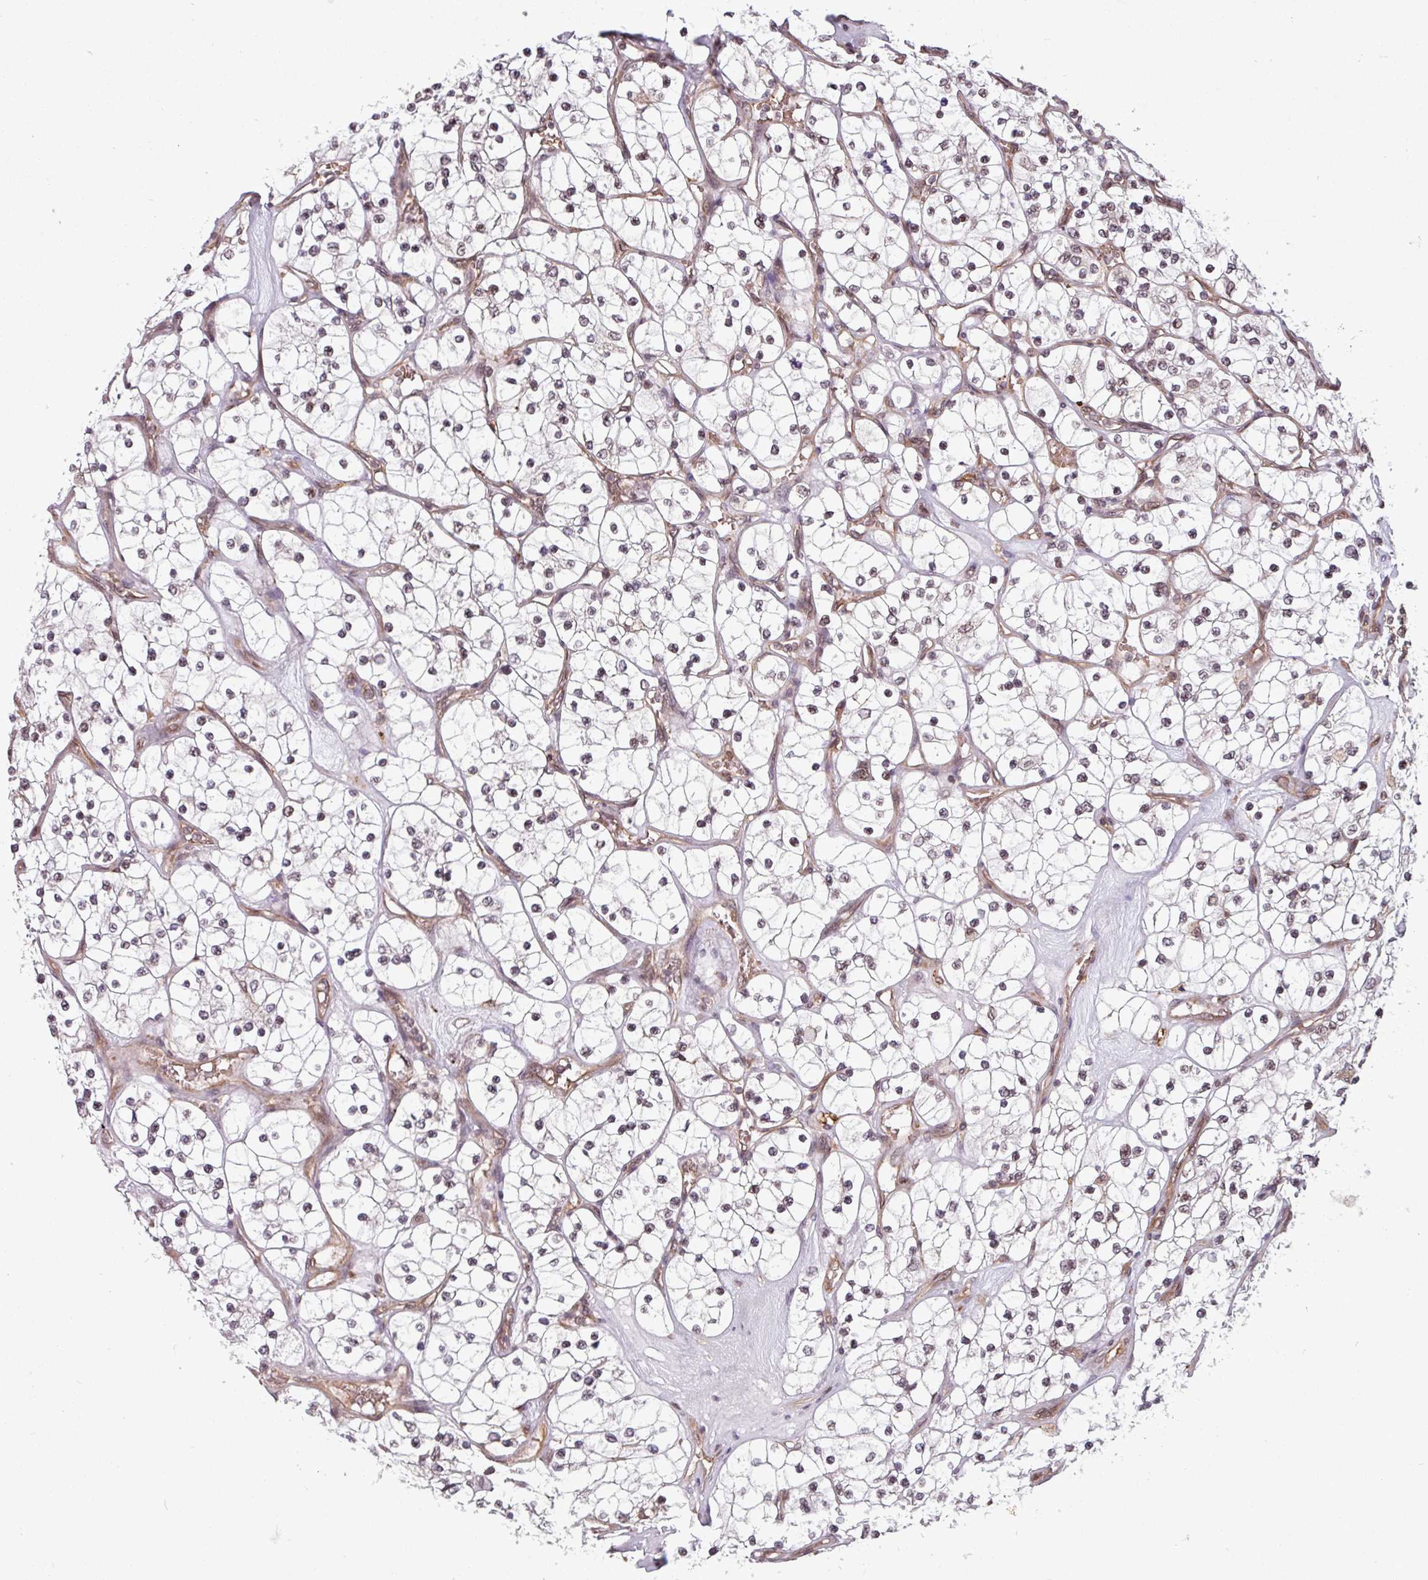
{"staining": {"intensity": "weak", "quantity": "25%-75%", "location": "nuclear"}, "tissue": "renal cancer", "cell_type": "Tumor cells", "image_type": "cancer", "snomed": [{"axis": "morphology", "description": "Adenocarcinoma, NOS"}, {"axis": "topography", "description": "Kidney"}], "caption": "The immunohistochemical stain shows weak nuclear expression in tumor cells of adenocarcinoma (renal) tissue.", "gene": "RBM4B", "patient": {"sex": "female", "age": 69}}